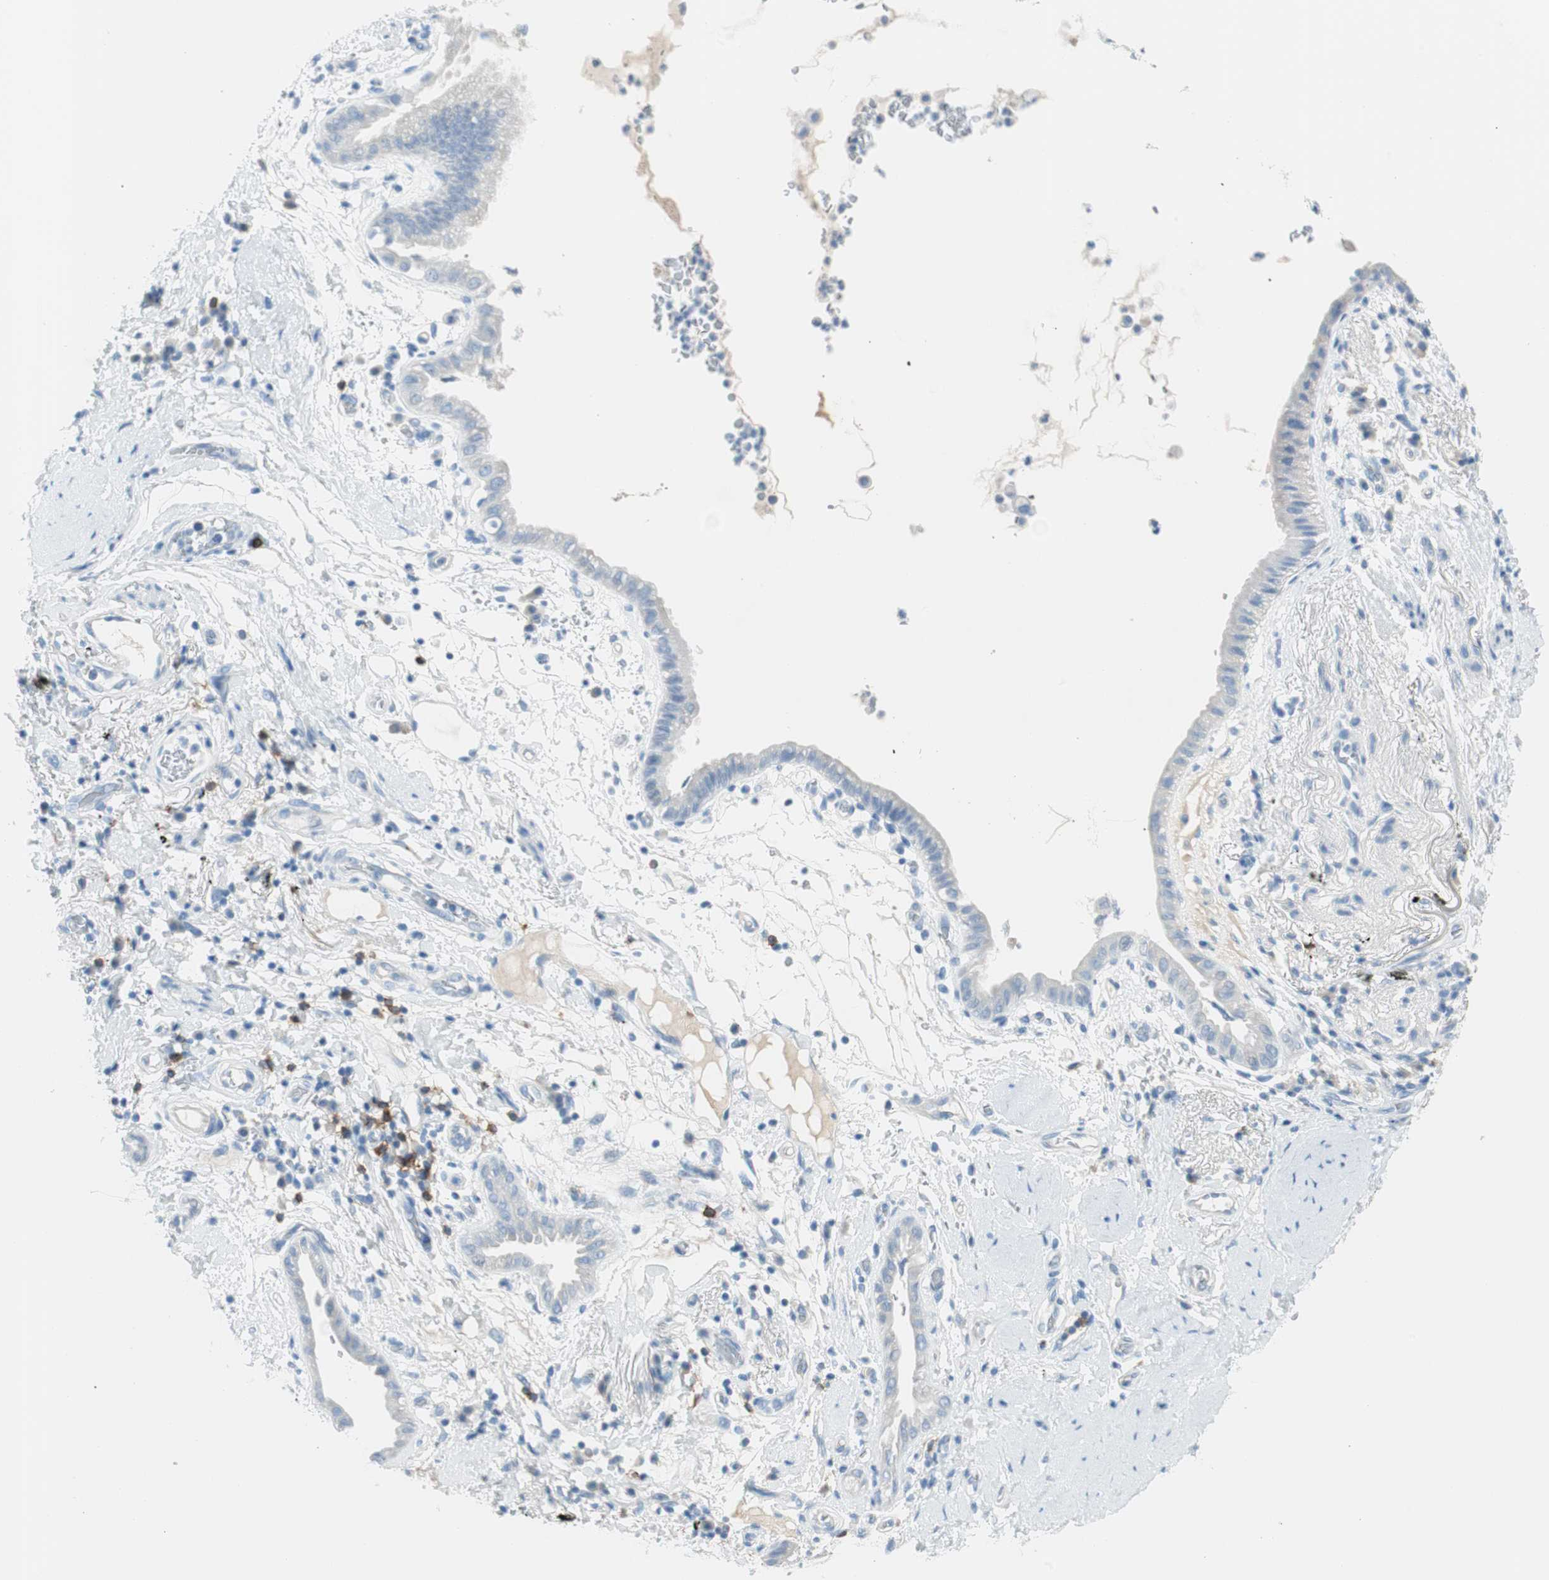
{"staining": {"intensity": "negative", "quantity": "none", "location": "none"}, "tissue": "lung cancer", "cell_type": "Tumor cells", "image_type": "cancer", "snomed": [{"axis": "morphology", "description": "Adenocarcinoma, NOS"}, {"axis": "topography", "description": "Lung"}], "caption": "Immunohistochemistry image of neoplastic tissue: human adenocarcinoma (lung) stained with DAB reveals no significant protein staining in tumor cells.", "gene": "TNFRSF13C", "patient": {"sex": "female", "age": 70}}